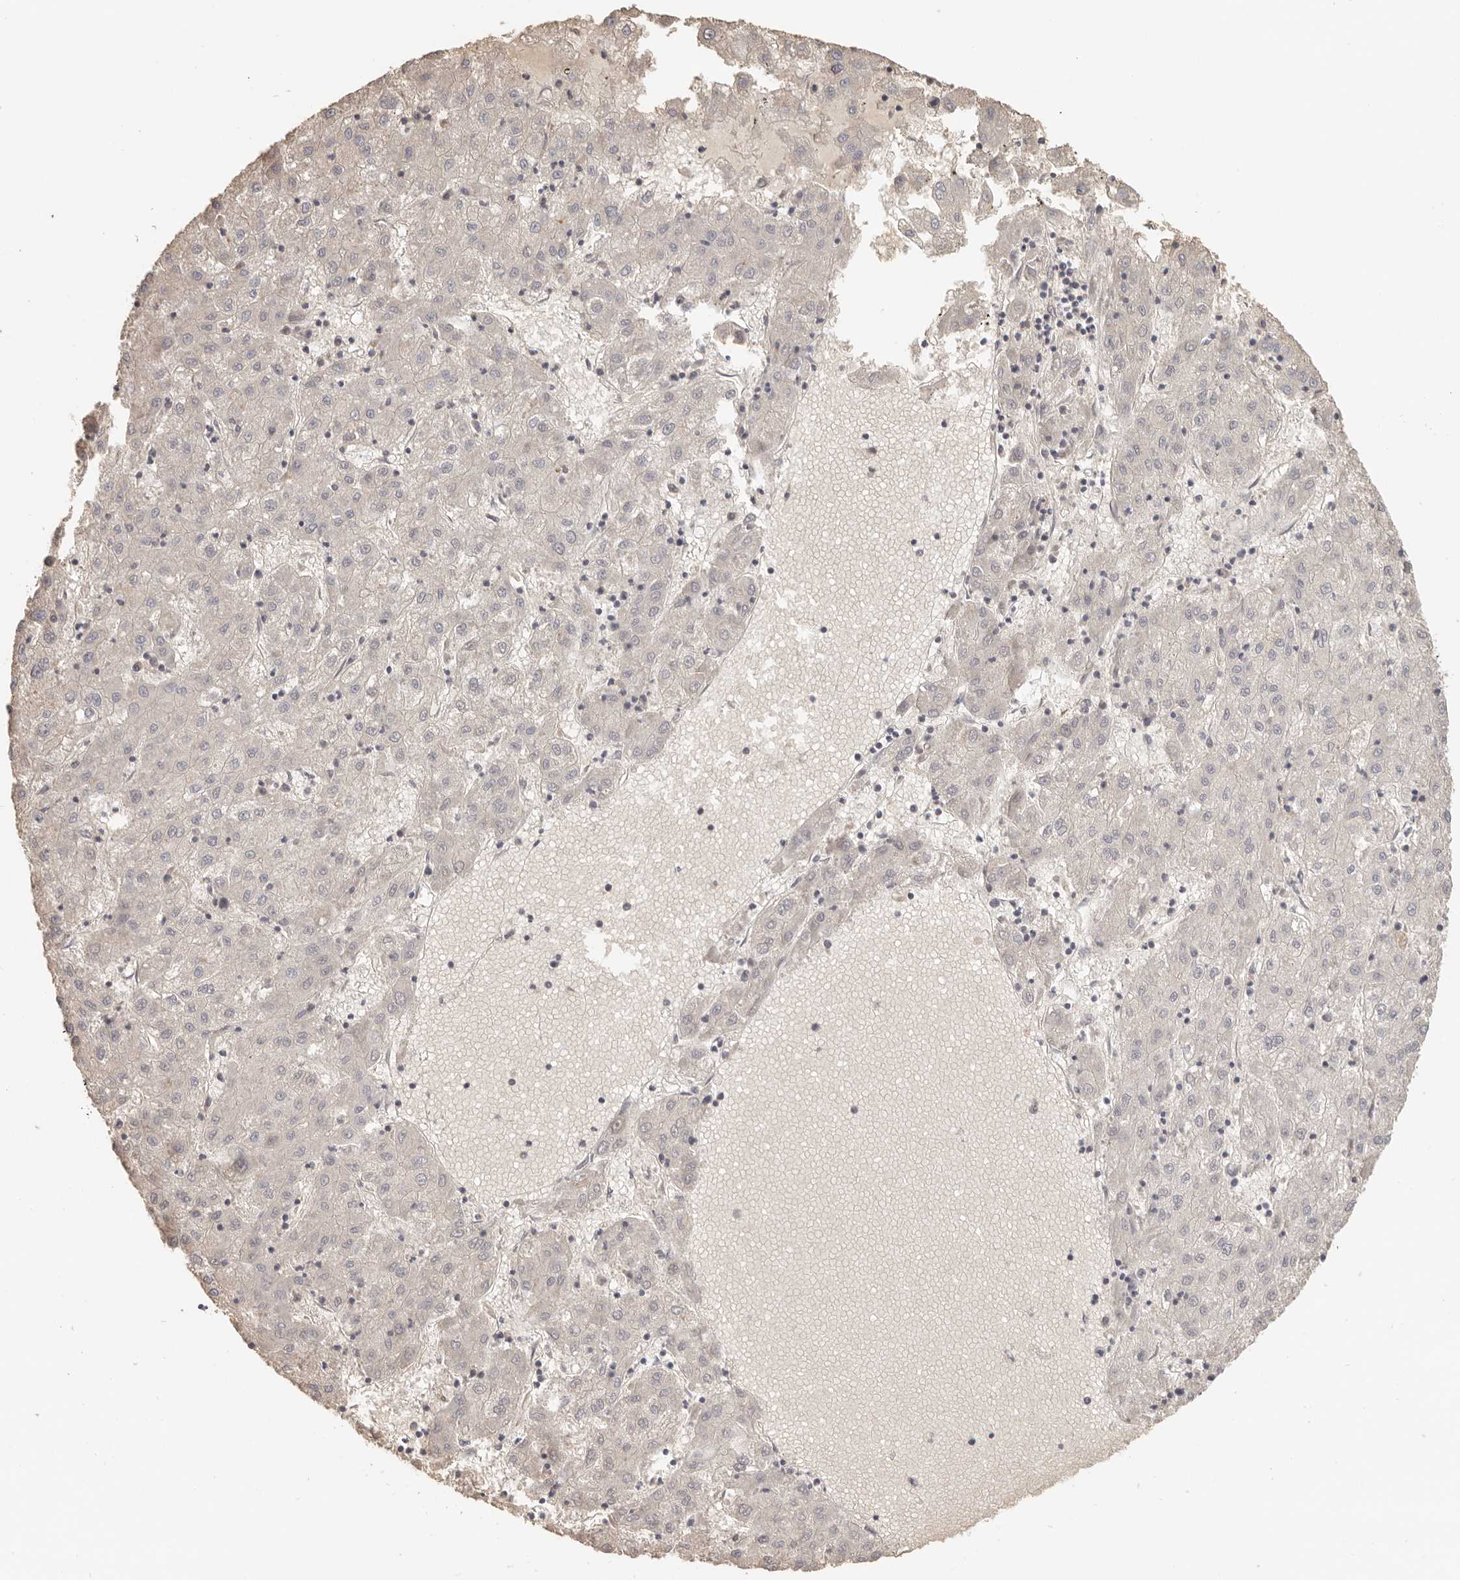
{"staining": {"intensity": "negative", "quantity": "none", "location": "none"}, "tissue": "liver cancer", "cell_type": "Tumor cells", "image_type": "cancer", "snomed": [{"axis": "morphology", "description": "Carcinoma, Hepatocellular, NOS"}, {"axis": "topography", "description": "Liver"}], "caption": "The histopathology image shows no significant staining in tumor cells of liver hepatocellular carcinoma.", "gene": "CSK", "patient": {"sex": "male", "age": 72}}